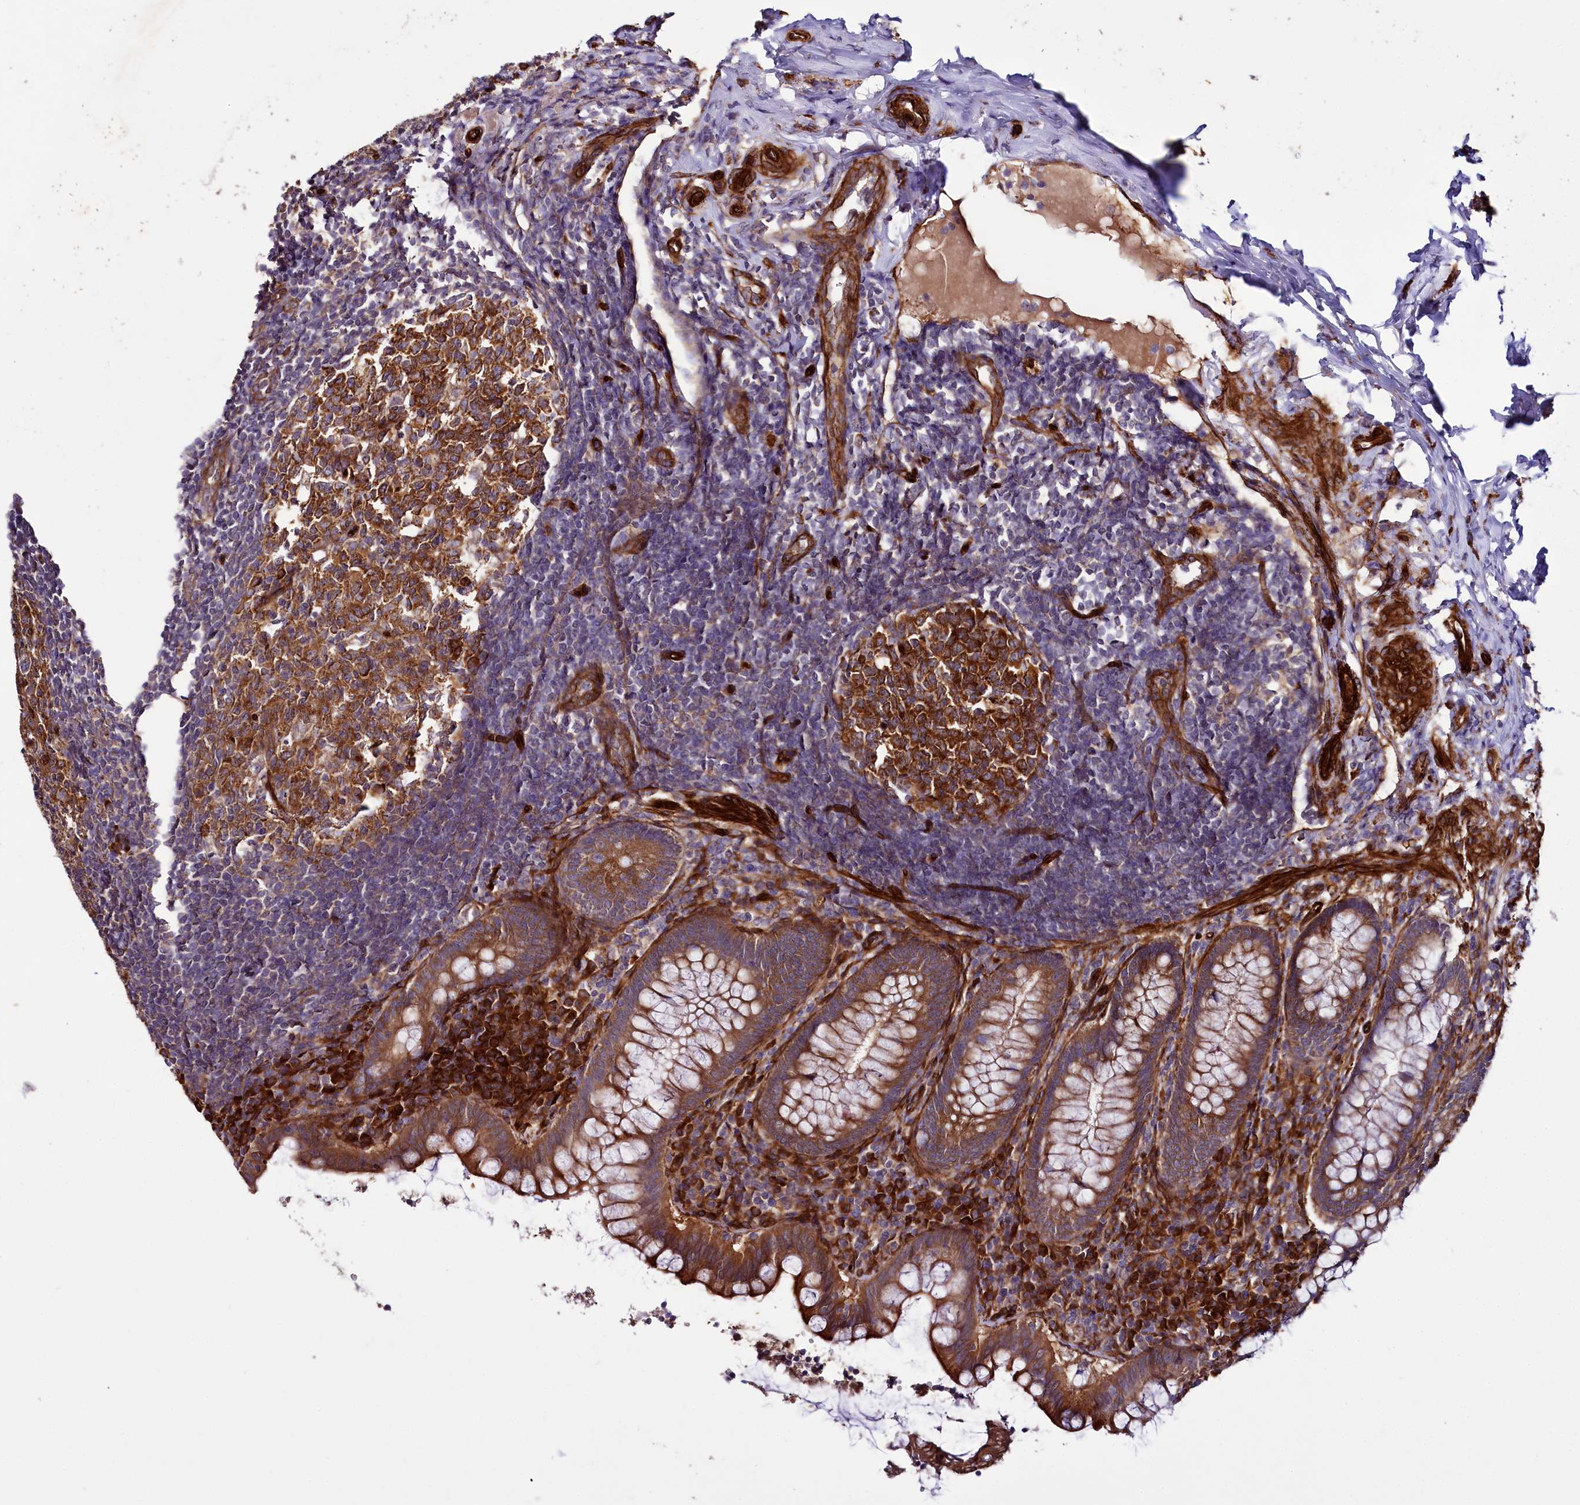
{"staining": {"intensity": "strong", "quantity": ">75%", "location": "cytoplasmic/membranous"}, "tissue": "appendix", "cell_type": "Glandular cells", "image_type": "normal", "snomed": [{"axis": "morphology", "description": "Normal tissue, NOS"}, {"axis": "topography", "description": "Appendix"}], "caption": "IHC photomicrograph of benign human appendix stained for a protein (brown), which exhibits high levels of strong cytoplasmic/membranous staining in approximately >75% of glandular cells.", "gene": "SPATS2", "patient": {"sex": "female", "age": 33}}